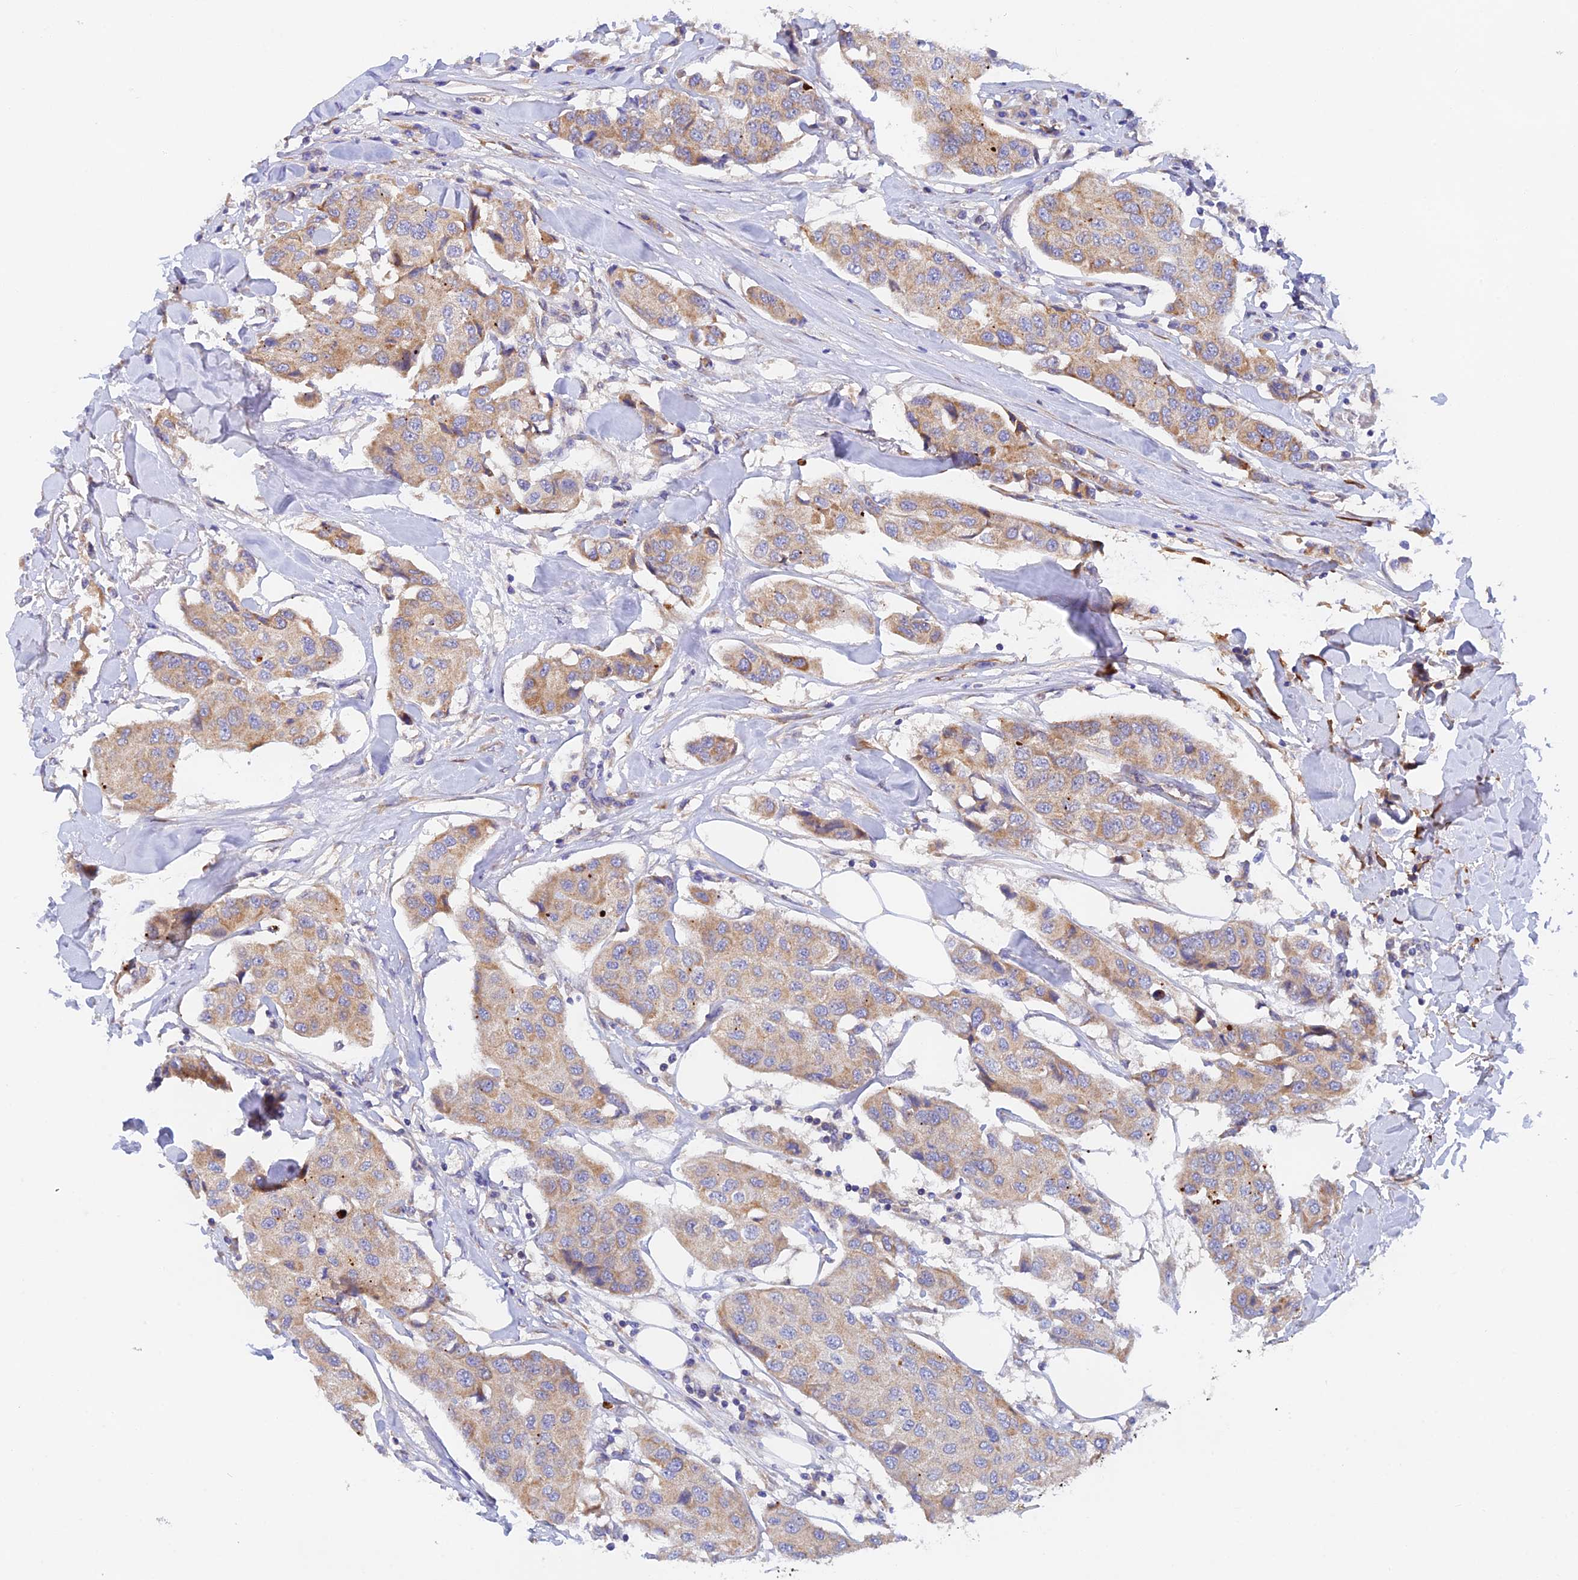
{"staining": {"intensity": "moderate", "quantity": ">75%", "location": "cytoplasmic/membranous"}, "tissue": "breast cancer", "cell_type": "Tumor cells", "image_type": "cancer", "snomed": [{"axis": "morphology", "description": "Duct carcinoma"}, {"axis": "topography", "description": "Breast"}], "caption": "Immunohistochemistry (IHC) of human intraductal carcinoma (breast) exhibits medium levels of moderate cytoplasmic/membranous expression in about >75% of tumor cells.", "gene": "RANBP6", "patient": {"sex": "female", "age": 80}}